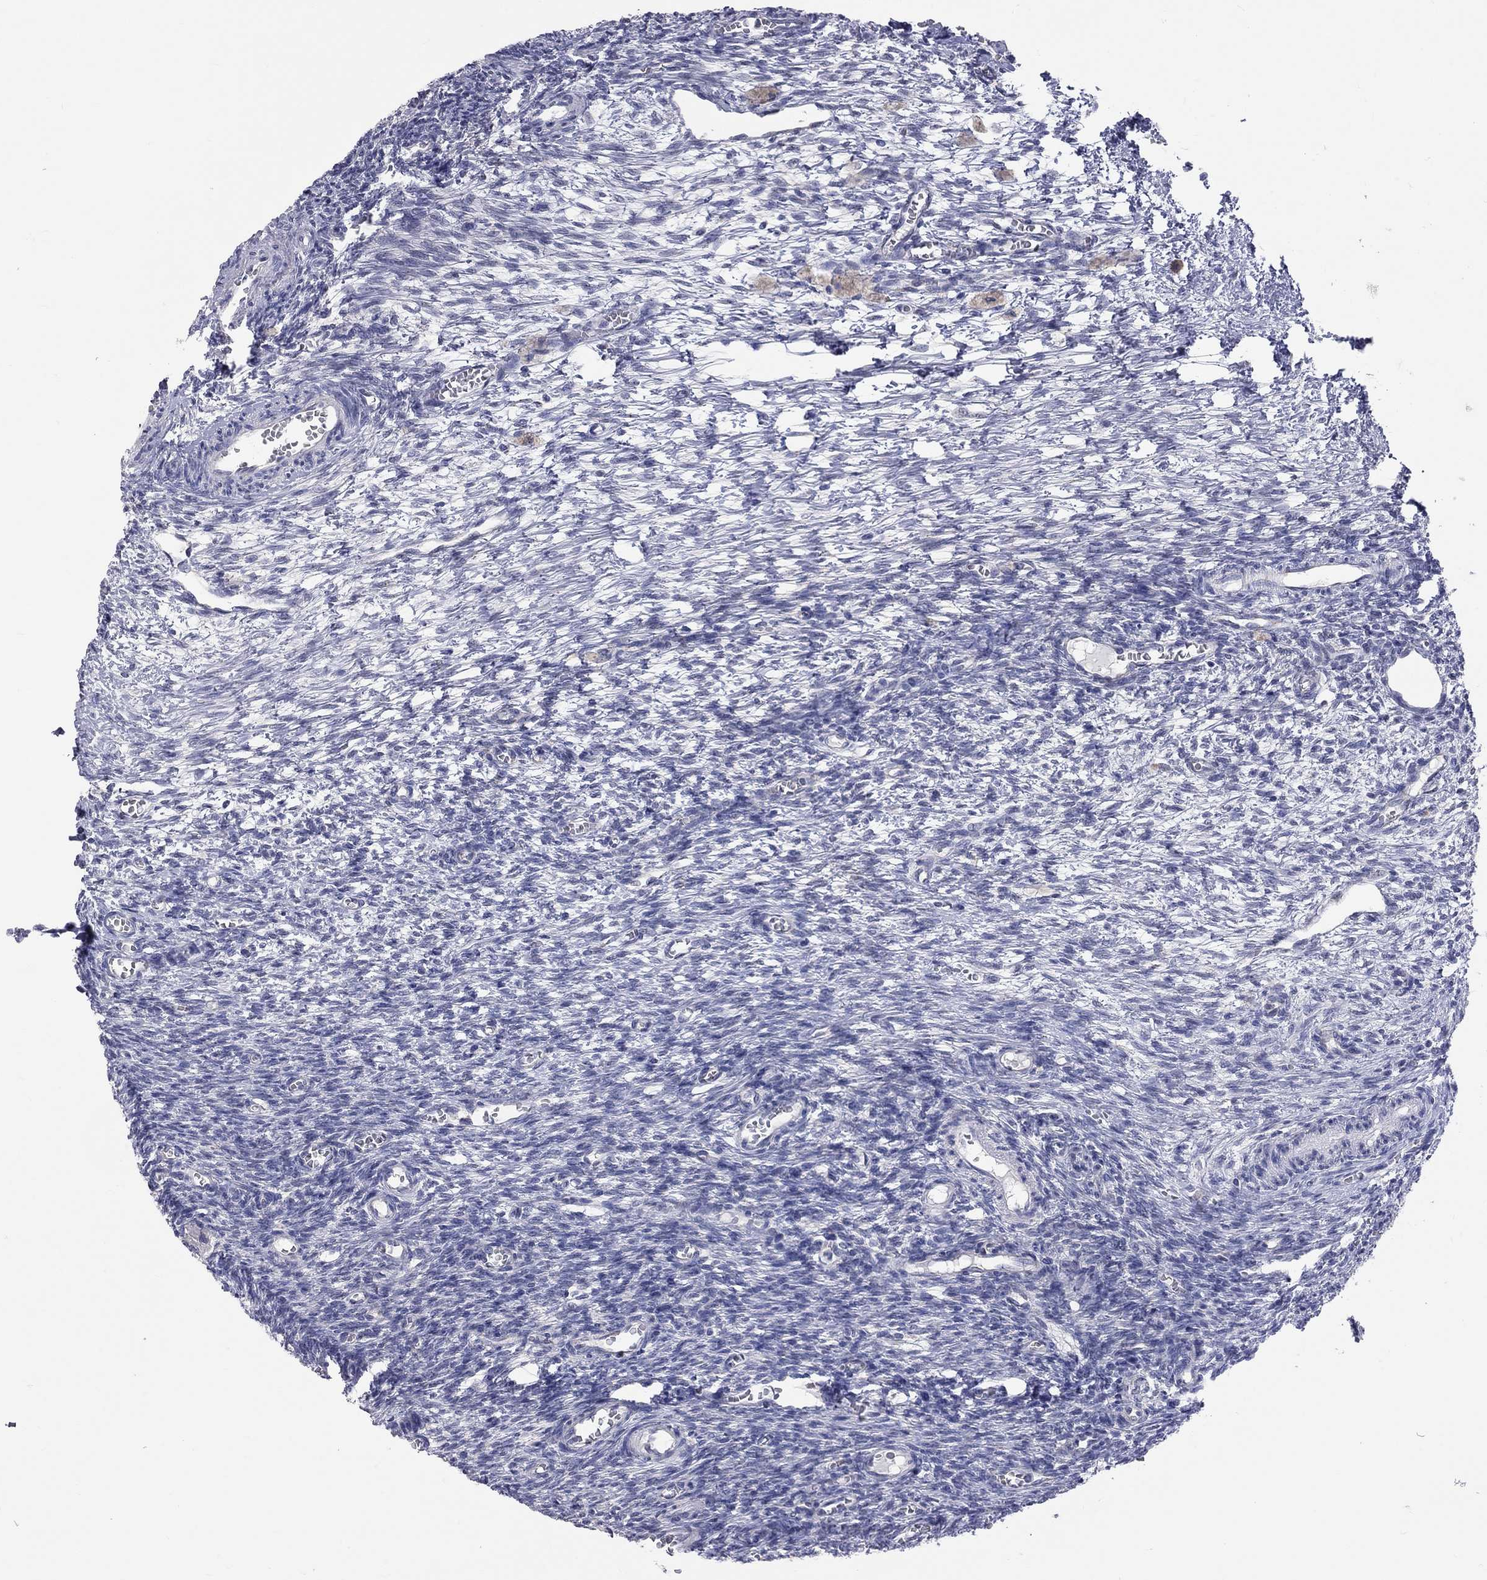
{"staining": {"intensity": "negative", "quantity": "none", "location": "none"}, "tissue": "ovary", "cell_type": "Ovarian stroma cells", "image_type": "normal", "snomed": [{"axis": "morphology", "description": "Normal tissue, NOS"}, {"axis": "topography", "description": "Ovary"}], "caption": "IHC of benign ovary reveals no staining in ovarian stroma cells.", "gene": "OPRK1", "patient": {"sex": "female", "age": 27}}